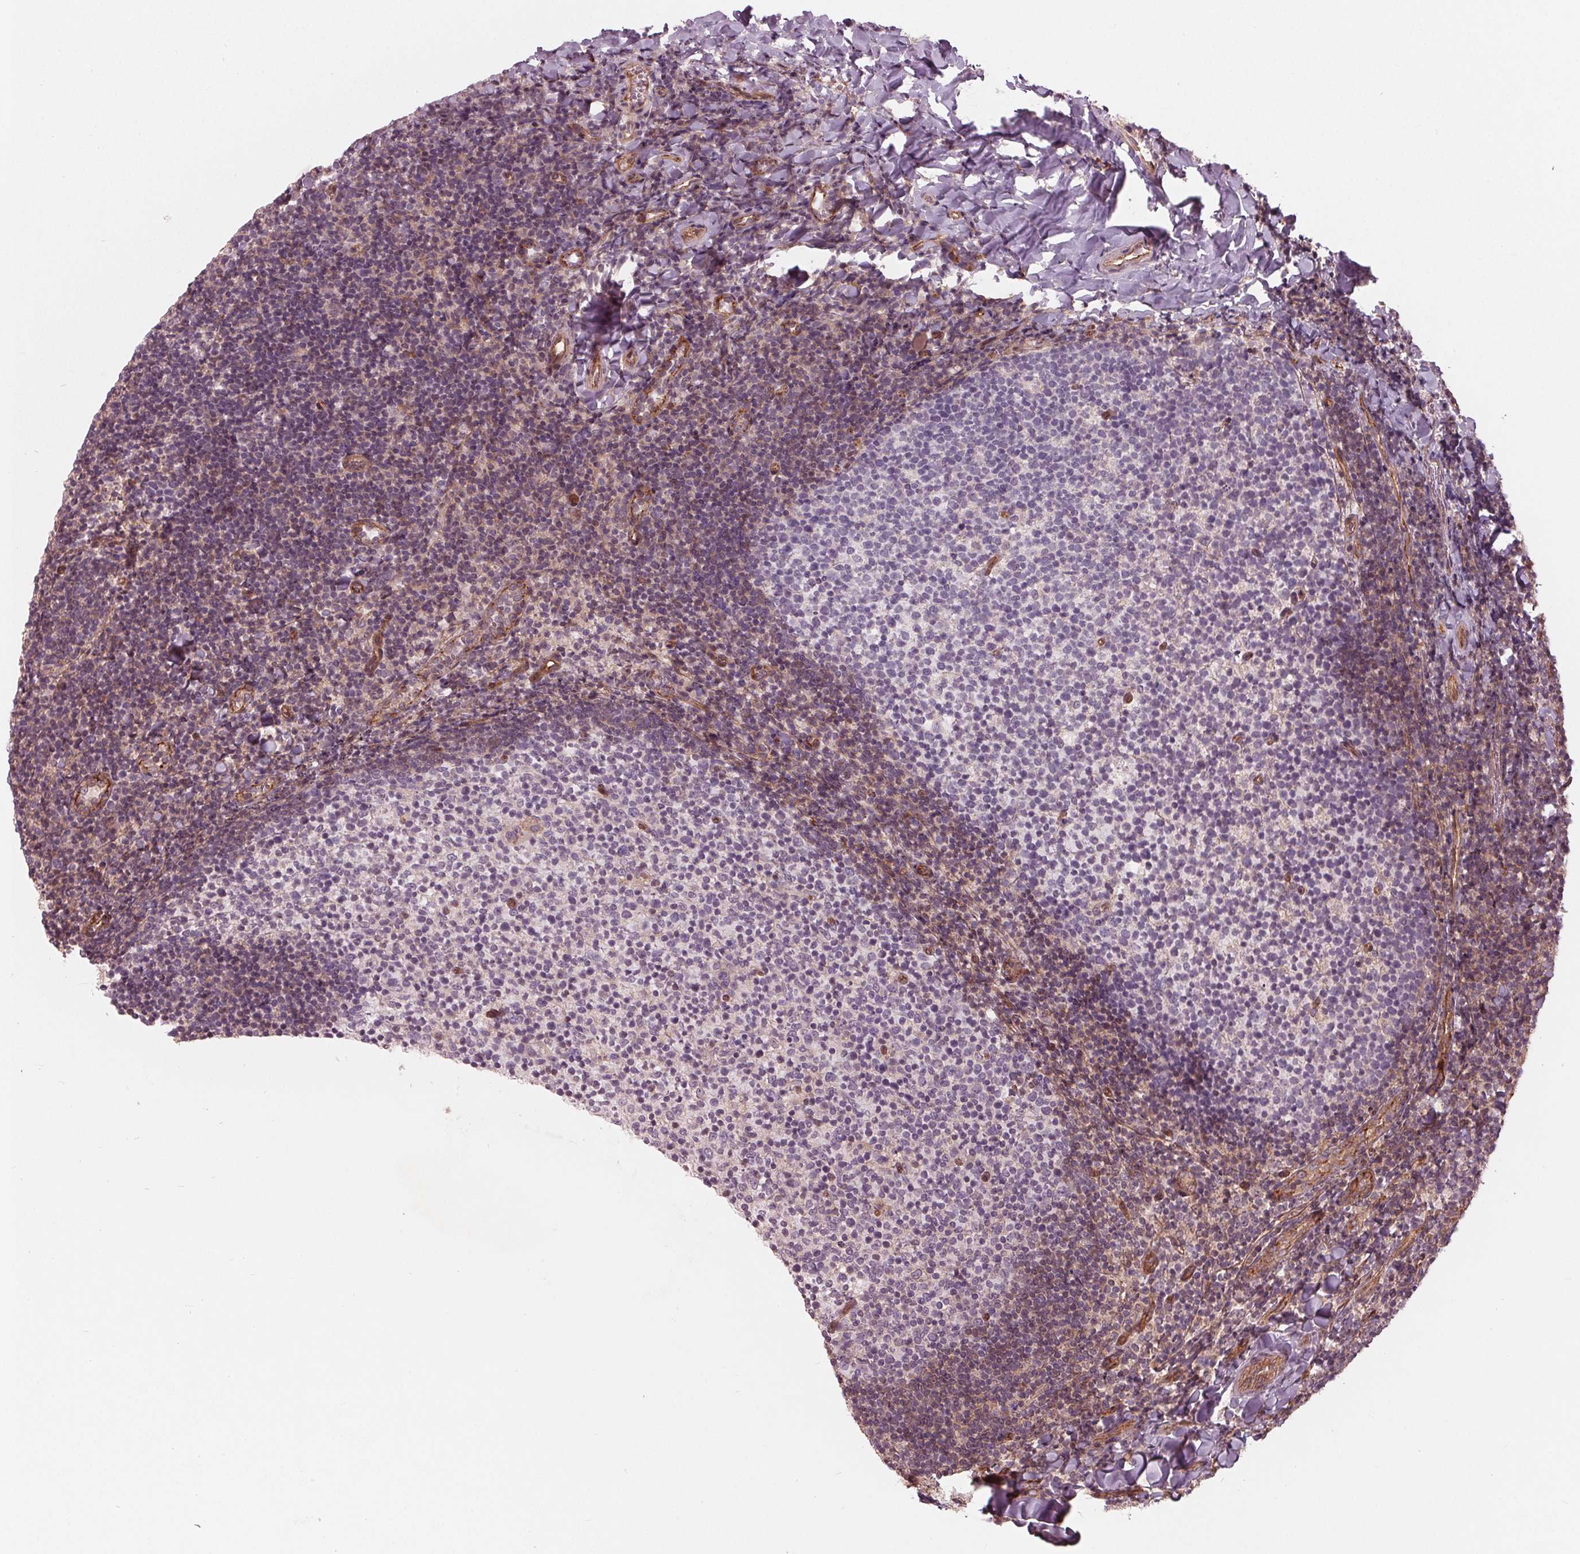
{"staining": {"intensity": "weak", "quantity": "<25%", "location": "nuclear"}, "tissue": "tonsil", "cell_type": "Germinal center cells", "image_type": "normal", "snomed": [{"axis": "morphology", "description": "Normal tissue, NOS"}, {"axis": "topography", "description": "Tonsil"}], "caption": "This photomicrograph is of unremarkable tonsil stained with immunohistochemistry to label a protein in brown with the nuclei are counter-stained blue. There is no staining in germinal center cells.", "gene": "TXNIP", "patient": {"sex": "female", "age": 10}}